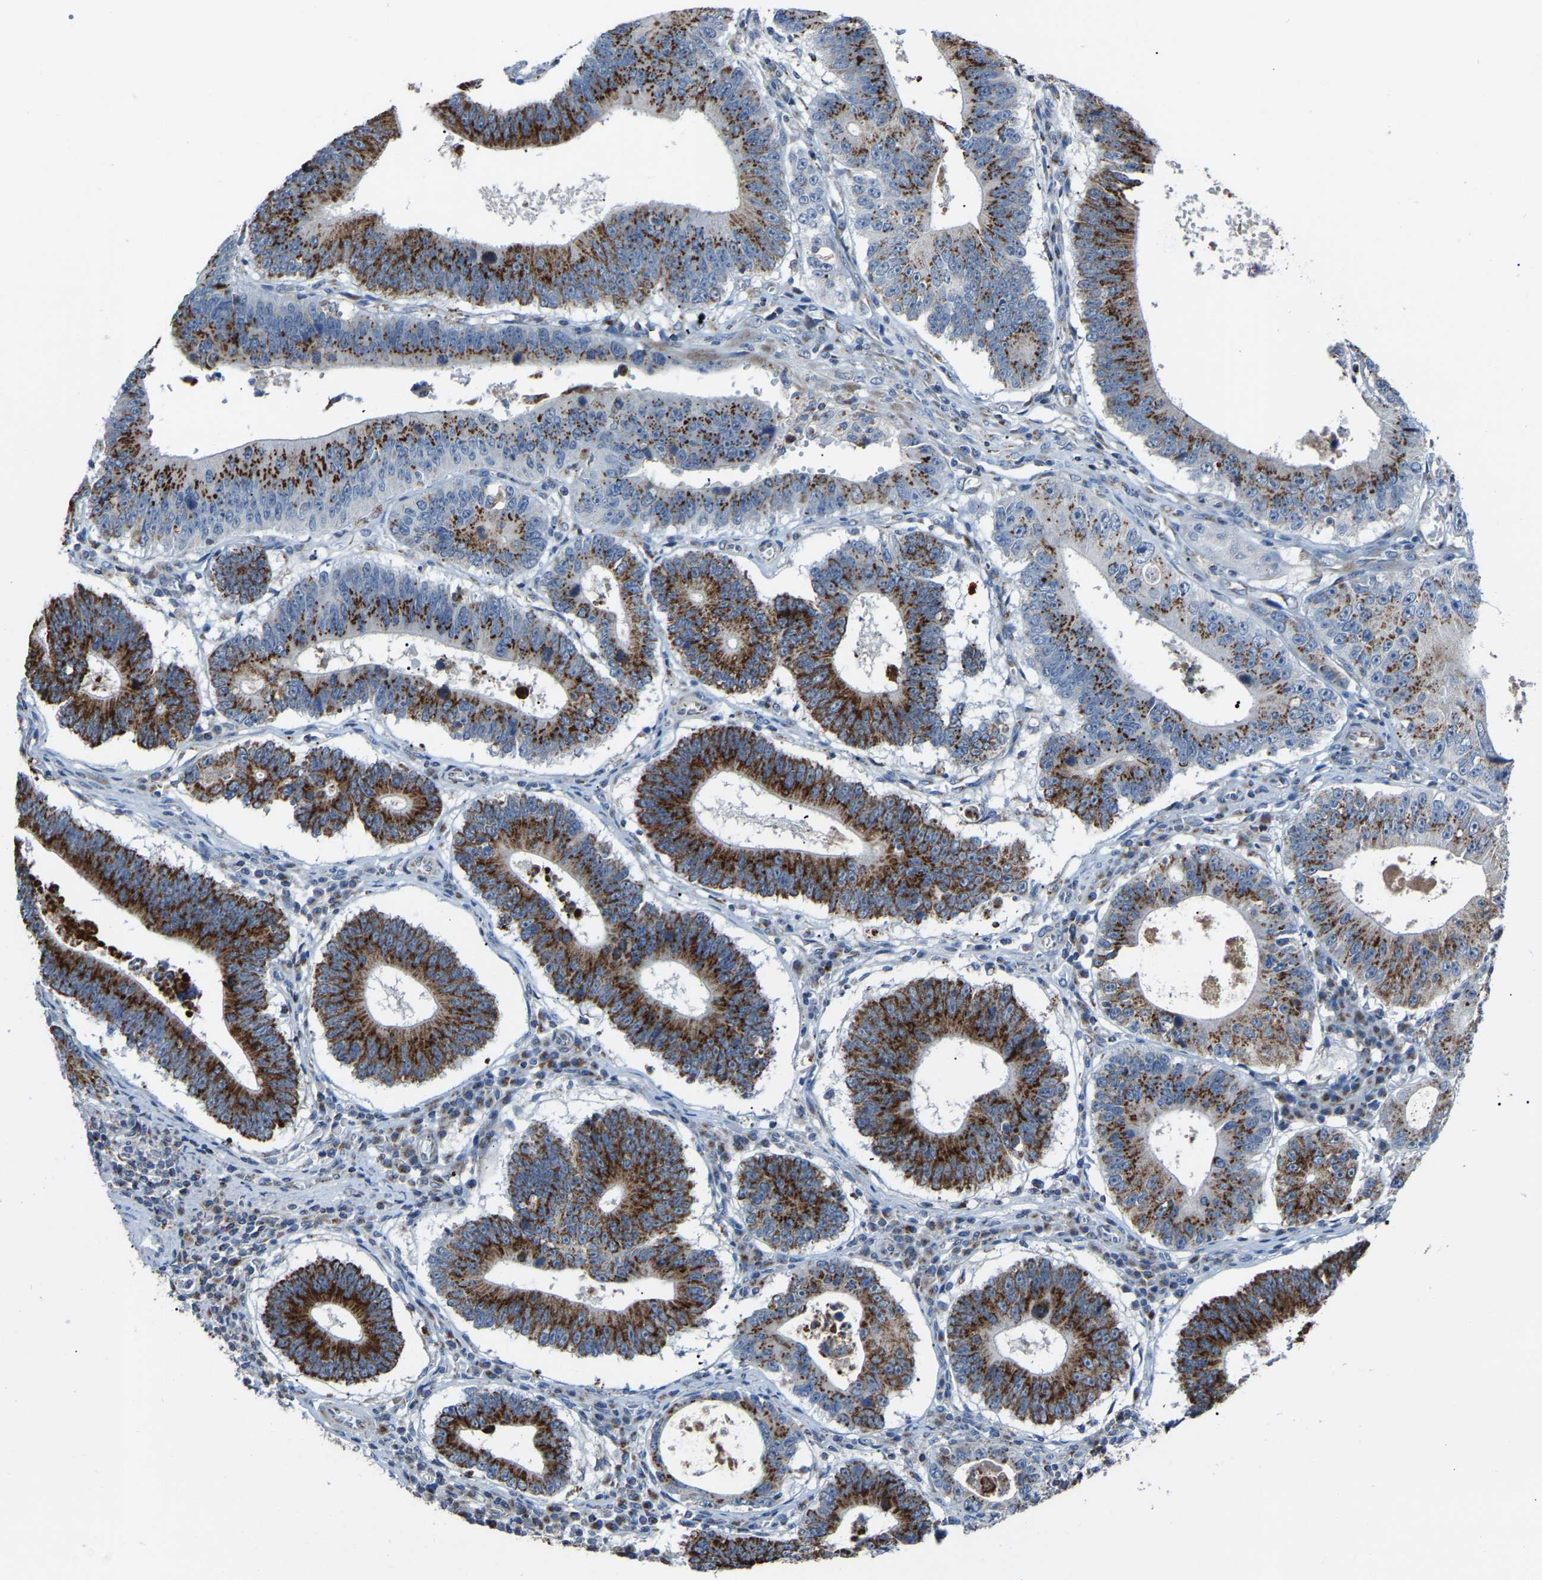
{"staining": {"intensity": "strong", "quantity": ">75%", "location": "cytoplasmic/membranous"}, "tissue": "stomach cancer", "cell_type": "Tumor cells", "image_type": "cancer", "snomed": [{"axis": "morphology", "description": "Adenocarcinoma, NOS"}, {"axis": "topography", "description": "Stomach"}], "caption": "Tumor cells exhibit strong cytoplasmic/membranous staining in approximately >75% of cells in stomach adenocarcinoma. (Brightfield microscopy of DAB IHC at high magnification).", "gene": "CANT1", "patient": {"sex": "male", "age": 59}}